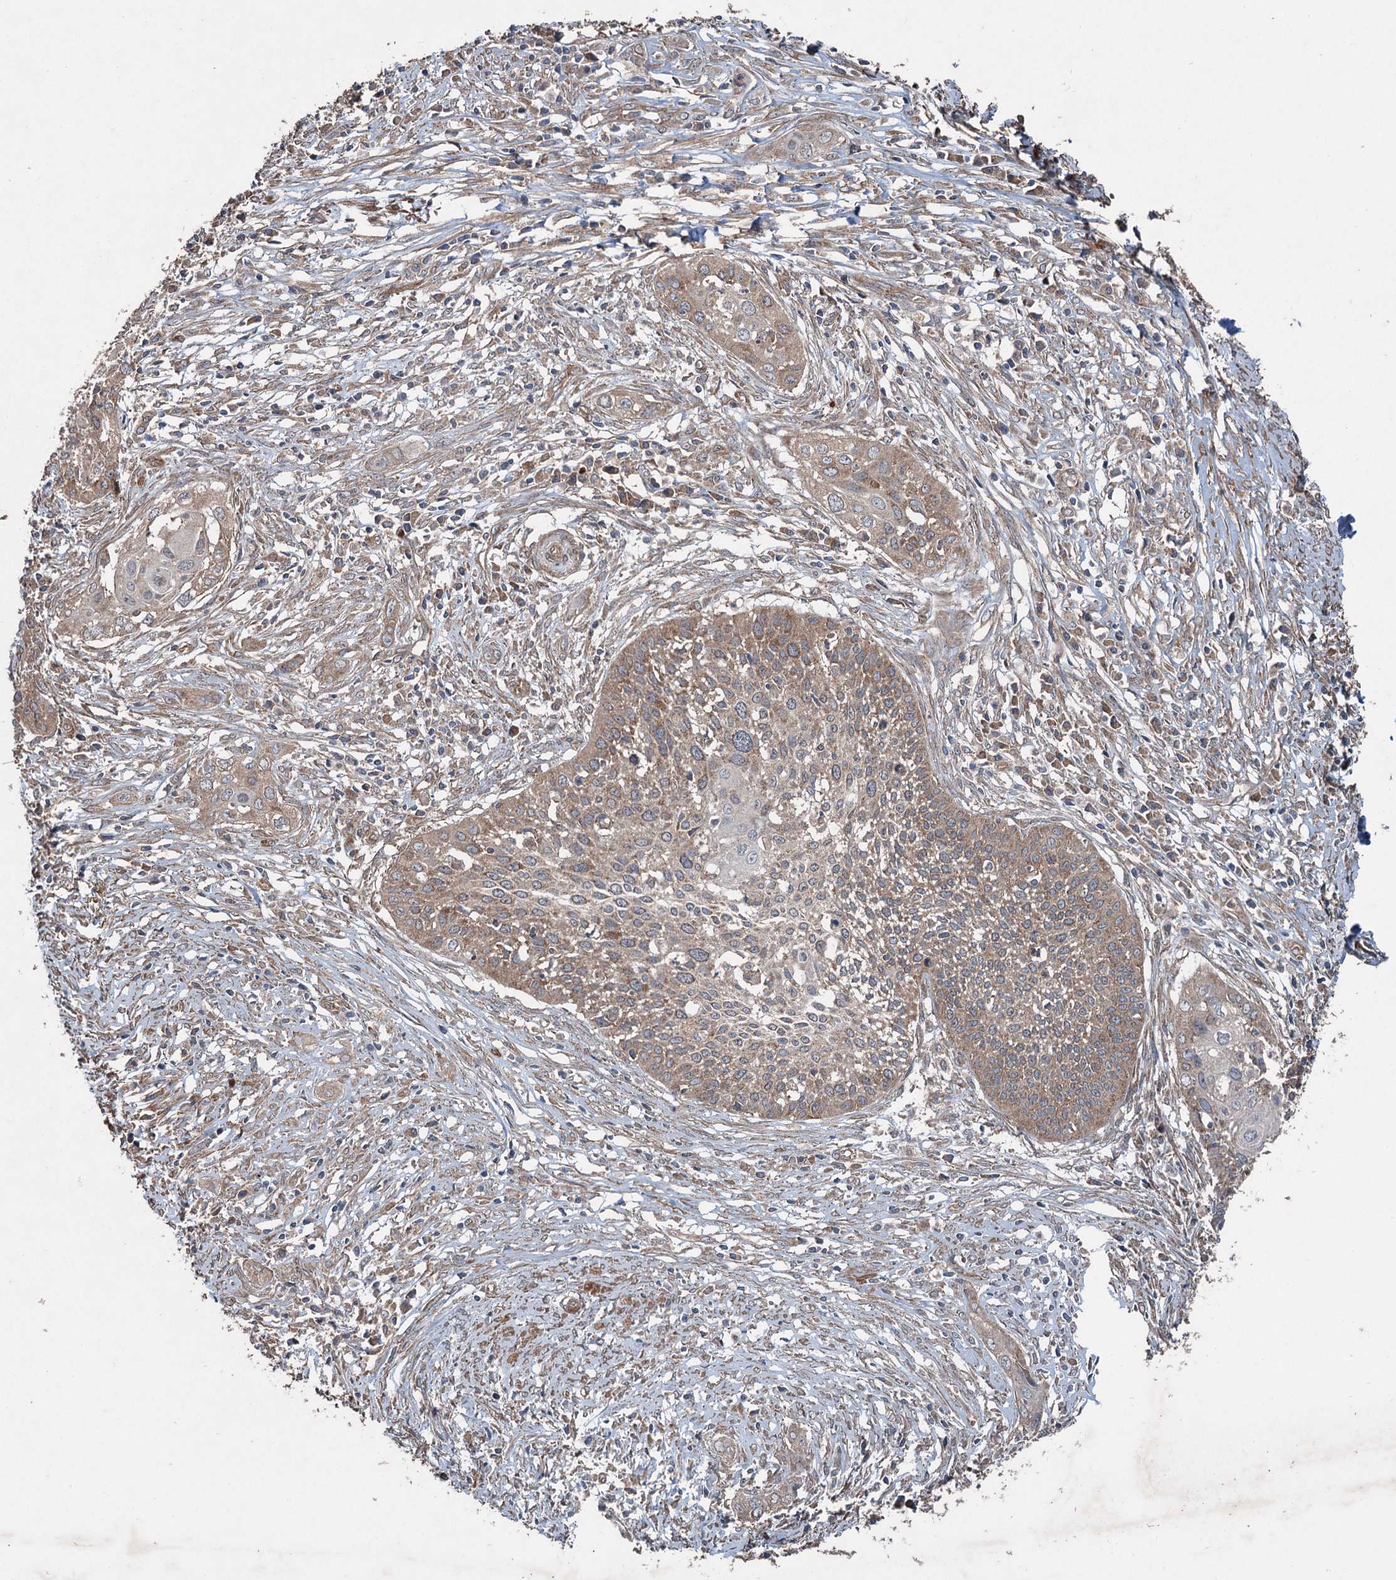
{"staining": {"intensity": "weak", "quantity": ">75%", "location": "cytoplasmic/membranous"}, "tissue": "cervical cancer", "cell_type": "Tumor cells", "image_type": "cancer", "snomed": [{"axis": "morphology", "description": "Squamous cell carcinoma, NOS"}, {"axis": "topography", "description": "Cervix"}], "caption": "Squamous cell carcinoma (cervical) stained with a protein marker exhibits weak staining in tumor cells.", "gene": "RNF214", "patient": {"sex": "female", "age": 34}}